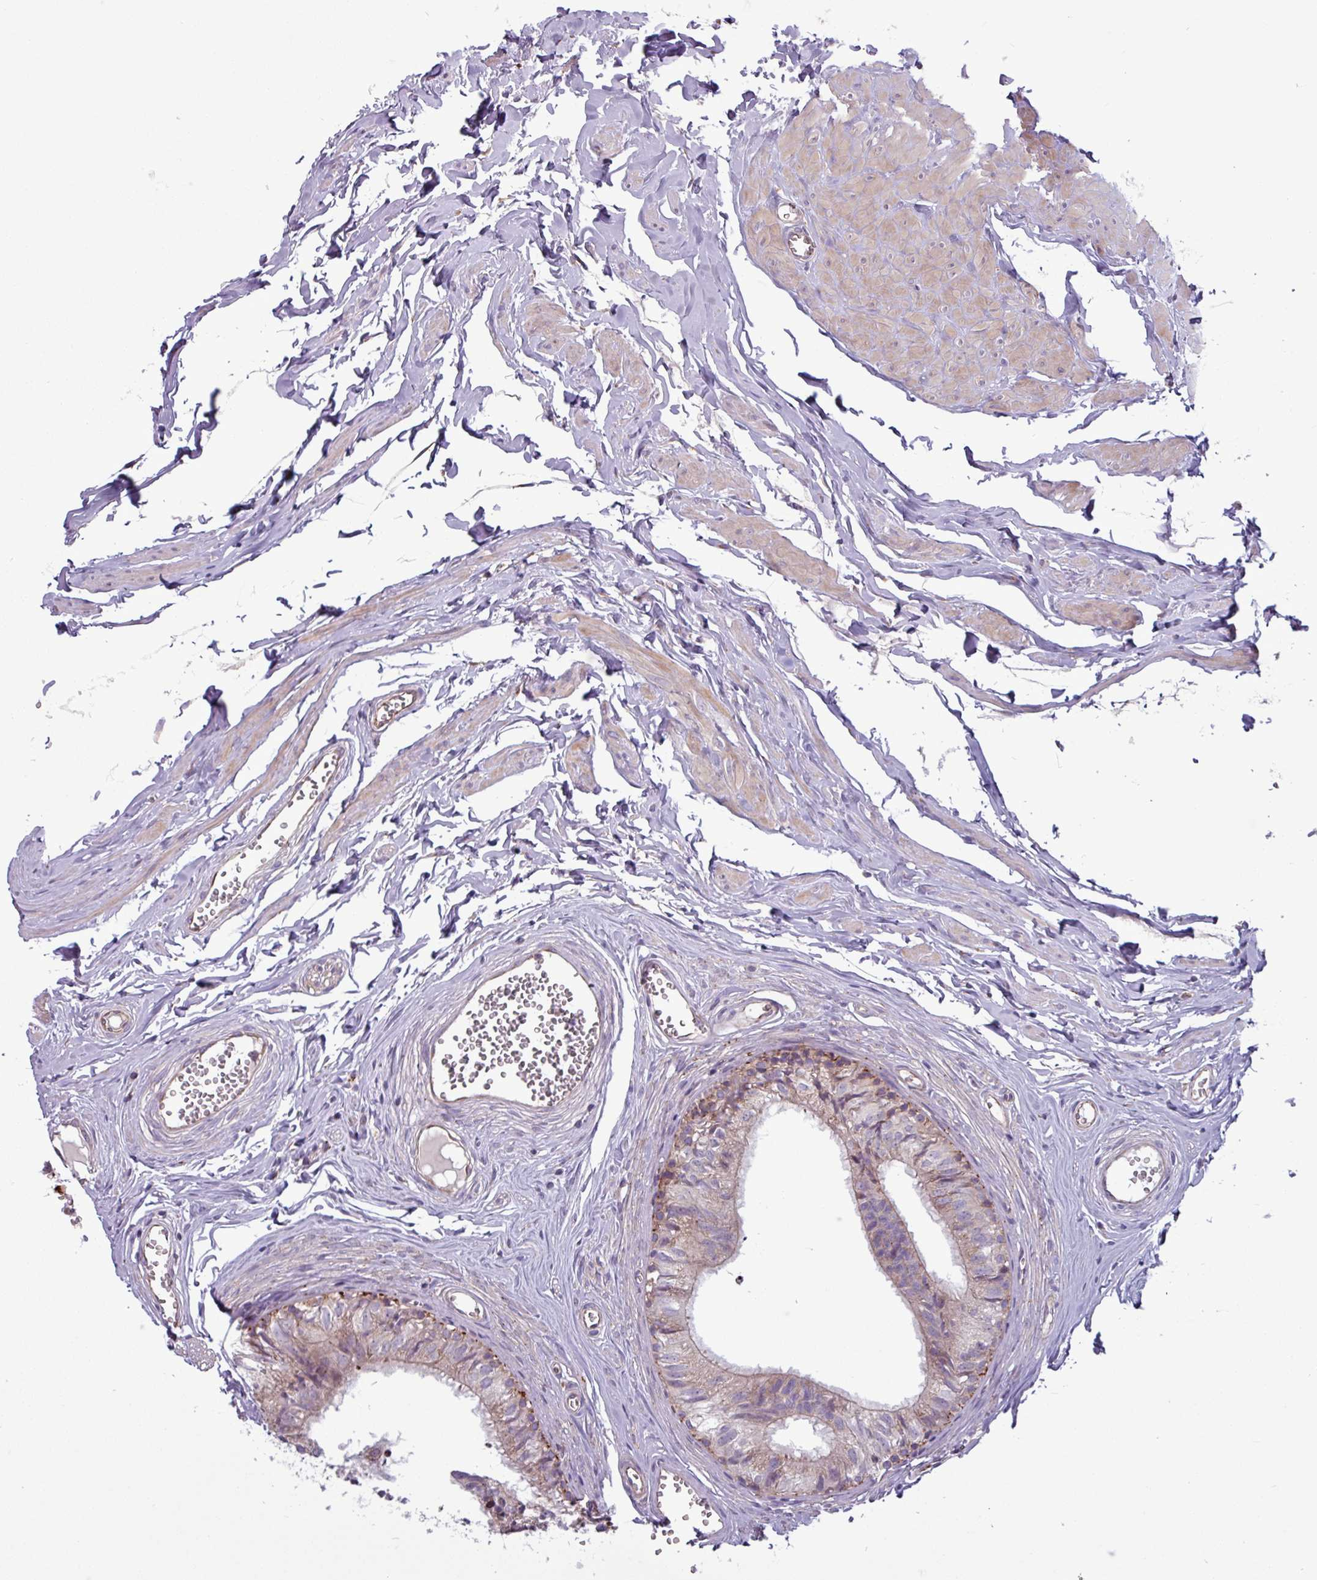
{"staining": {"intensity": "moderate", "quantity": "<25%", "location": "cytoplasmic/membranous"}, "tissue": "epididymis", "cell_type": "Glandular cells", "image_type": "normal", "snomed": [{"axis": "morphology", "description": "Normal tissue, NOS"}, {"axis": "topography", "description": "Epididymis"}], "caption": "Human epididymis stained with a brown dye shows moderate cytoplasmic/membranous positive staining in about <25% of glandular cells.", "gene": "PLIN2", "patient": {"sex": "male", "age": 36}}